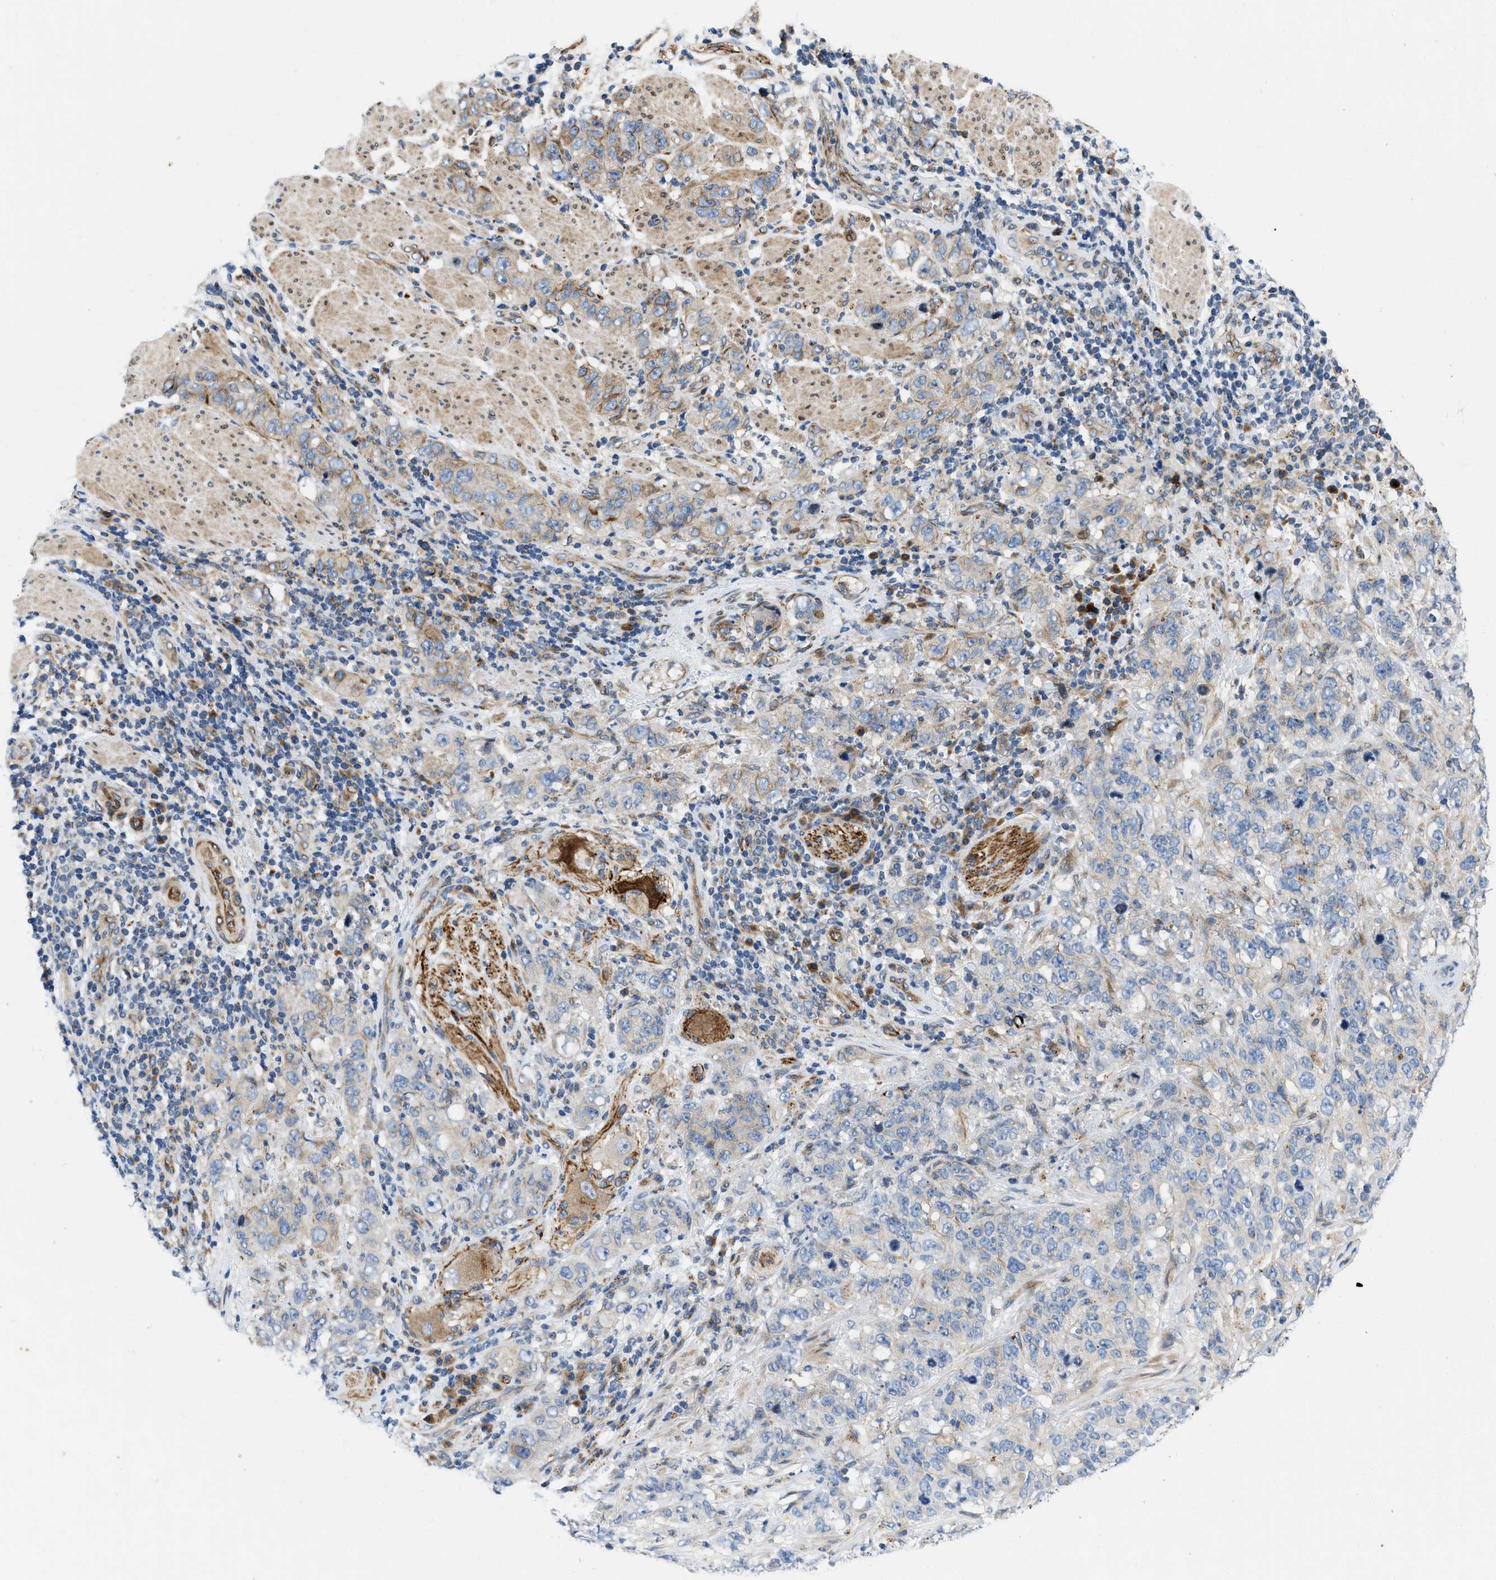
{"staining": {"intensity": "weak", "quantity": "<25%", "location": "cytoplasmic/membranous"}, "tissue": "stomach cancer", "cell_type": "Tumor cells", "image_type": "cancer", "snomed": [{"axis": "morphology", "description": "Adenocarcinoma, NOS"}, {"axis": "topography", "description": "Stomach"}], "caption": "Human stomach cancer stained for a protein using immunohistochemistry shows no positivity in tumor cells.", "gene": "TMEM248", "patient": {"sex": "male", "age": 48}}